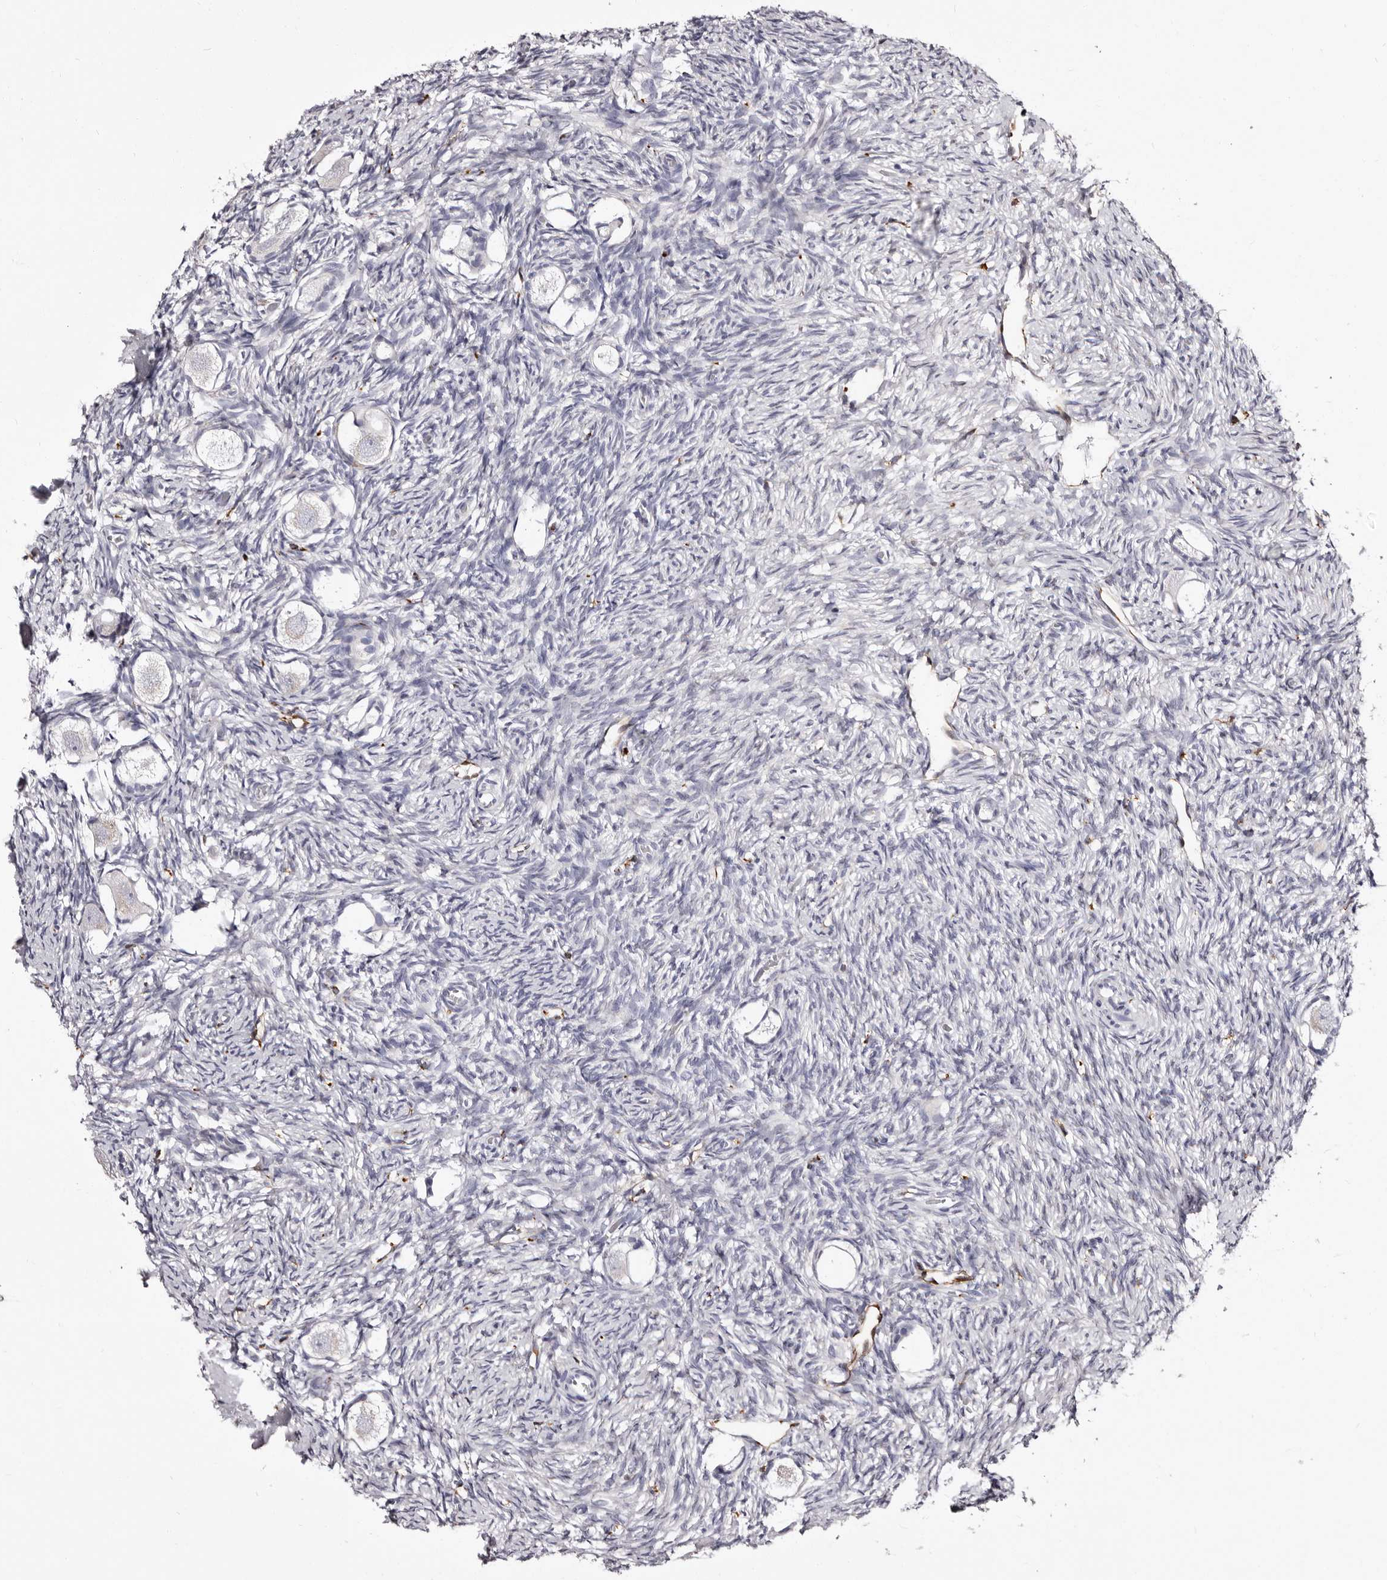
{"staining": {"intensity": "negative", "quantity": "none", "location": "none"}, "tissue": "ovary", "cell_type": "Follicle cells", "image_type": "normal", "snomed": [{"axis": "morphology", "description": "Normal tissue, NOS"}, {"axis": "topography", "description": "Ovary"}], "caption": "Immunohistochemical staining of unremarkable human ovary reveals no significant staining in follicle cells.", "gene": "AUNIP", "patient": {"sex": "female", "age": 27}}